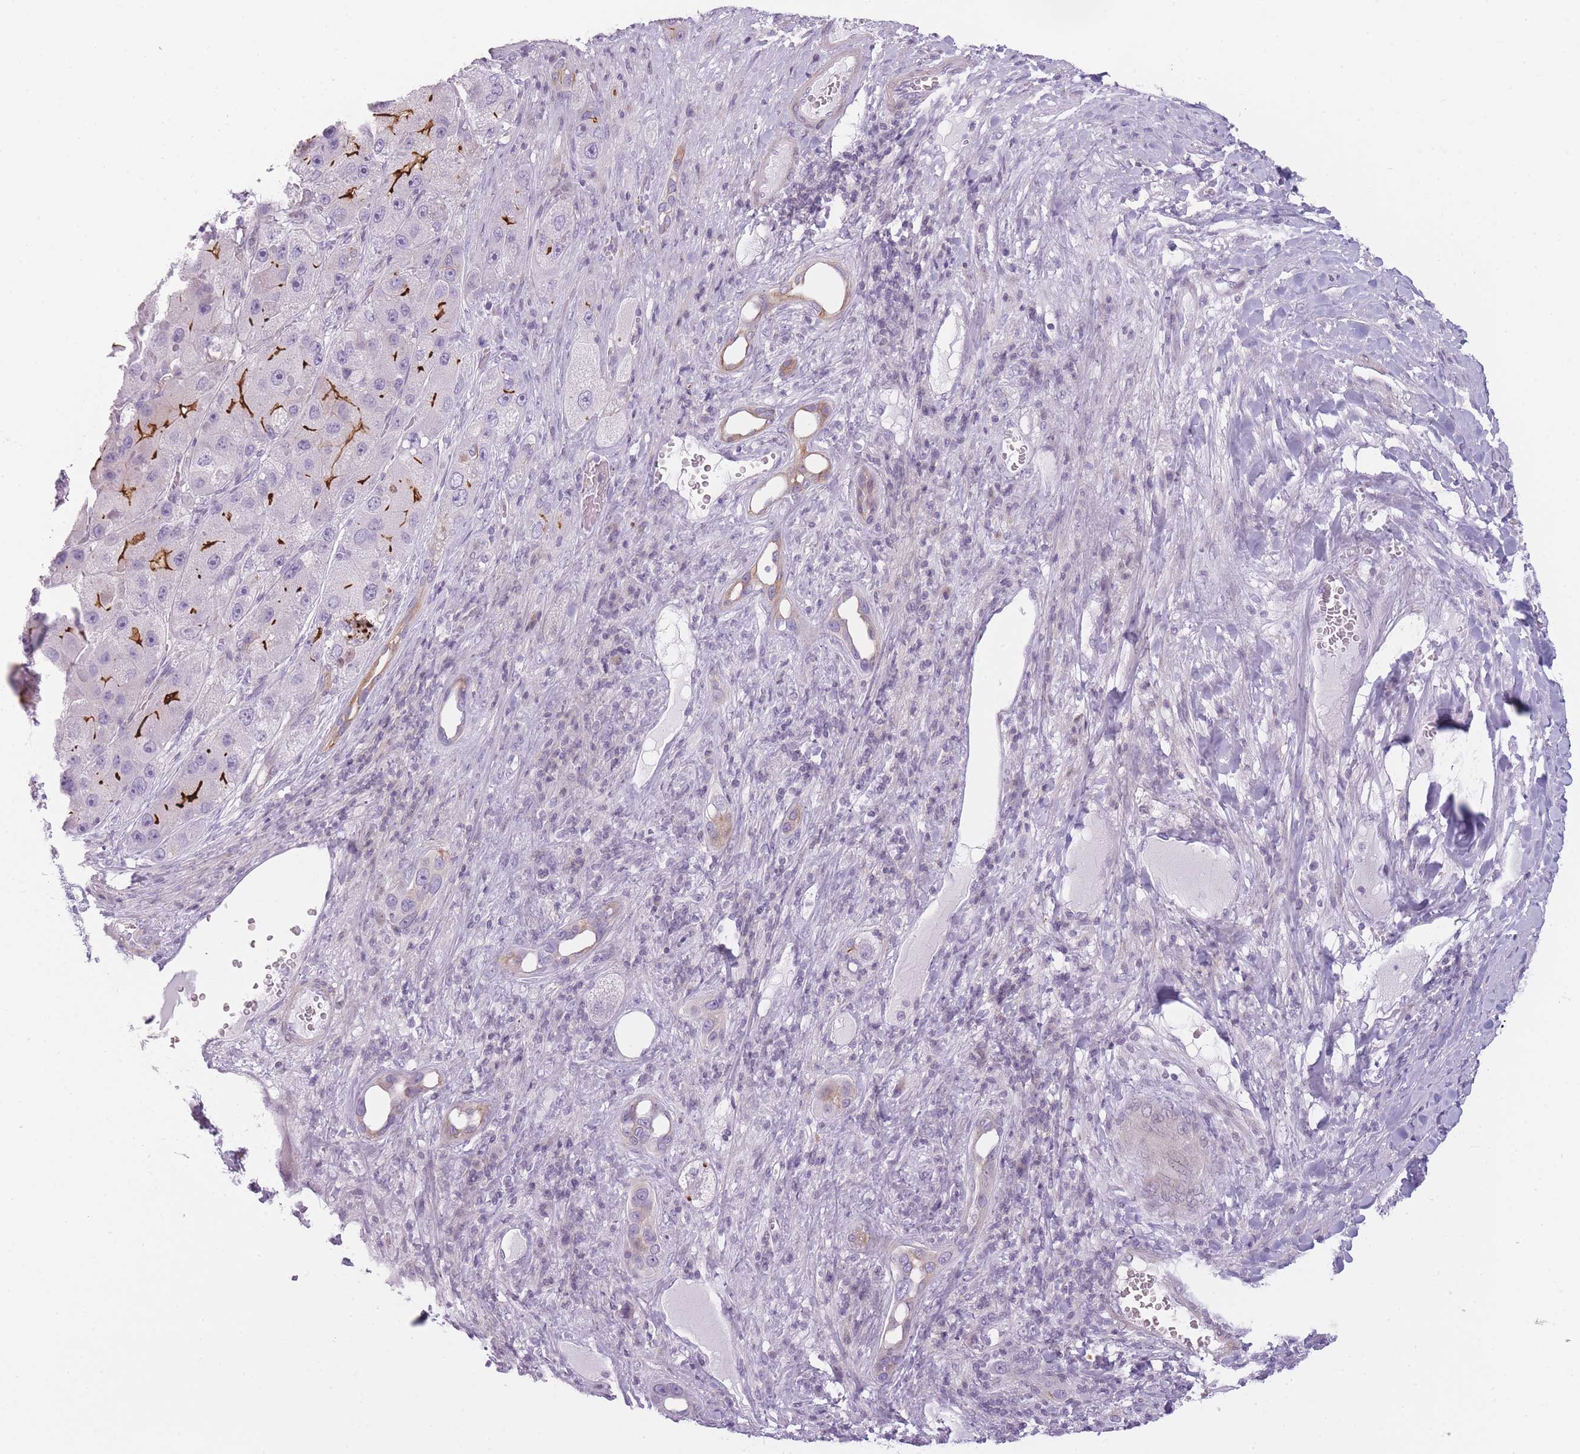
{"staining": {"intensity": "strong", "quantity": "<25%", "location": "cytoplasmic/membranous"}, "tissue": "liver cancer", "cell_type": "Tumor cells", "image_type": "cancer", "snomed": [{"axis": "morphology", "description": "Carcinoma, Hepatocellular, NOS"}, {"axis": "topography", "description": "Liver"}], "caption": "An IHC photomicrograph of neoplastic tissue is shown. Protein staining in brown labels strong cytoplasmic/membranous positivity in liver hepatocellular carcinoma within tumor cells.", "gene": "GGT1", "patient": {"sex": "female", "age": 73}}